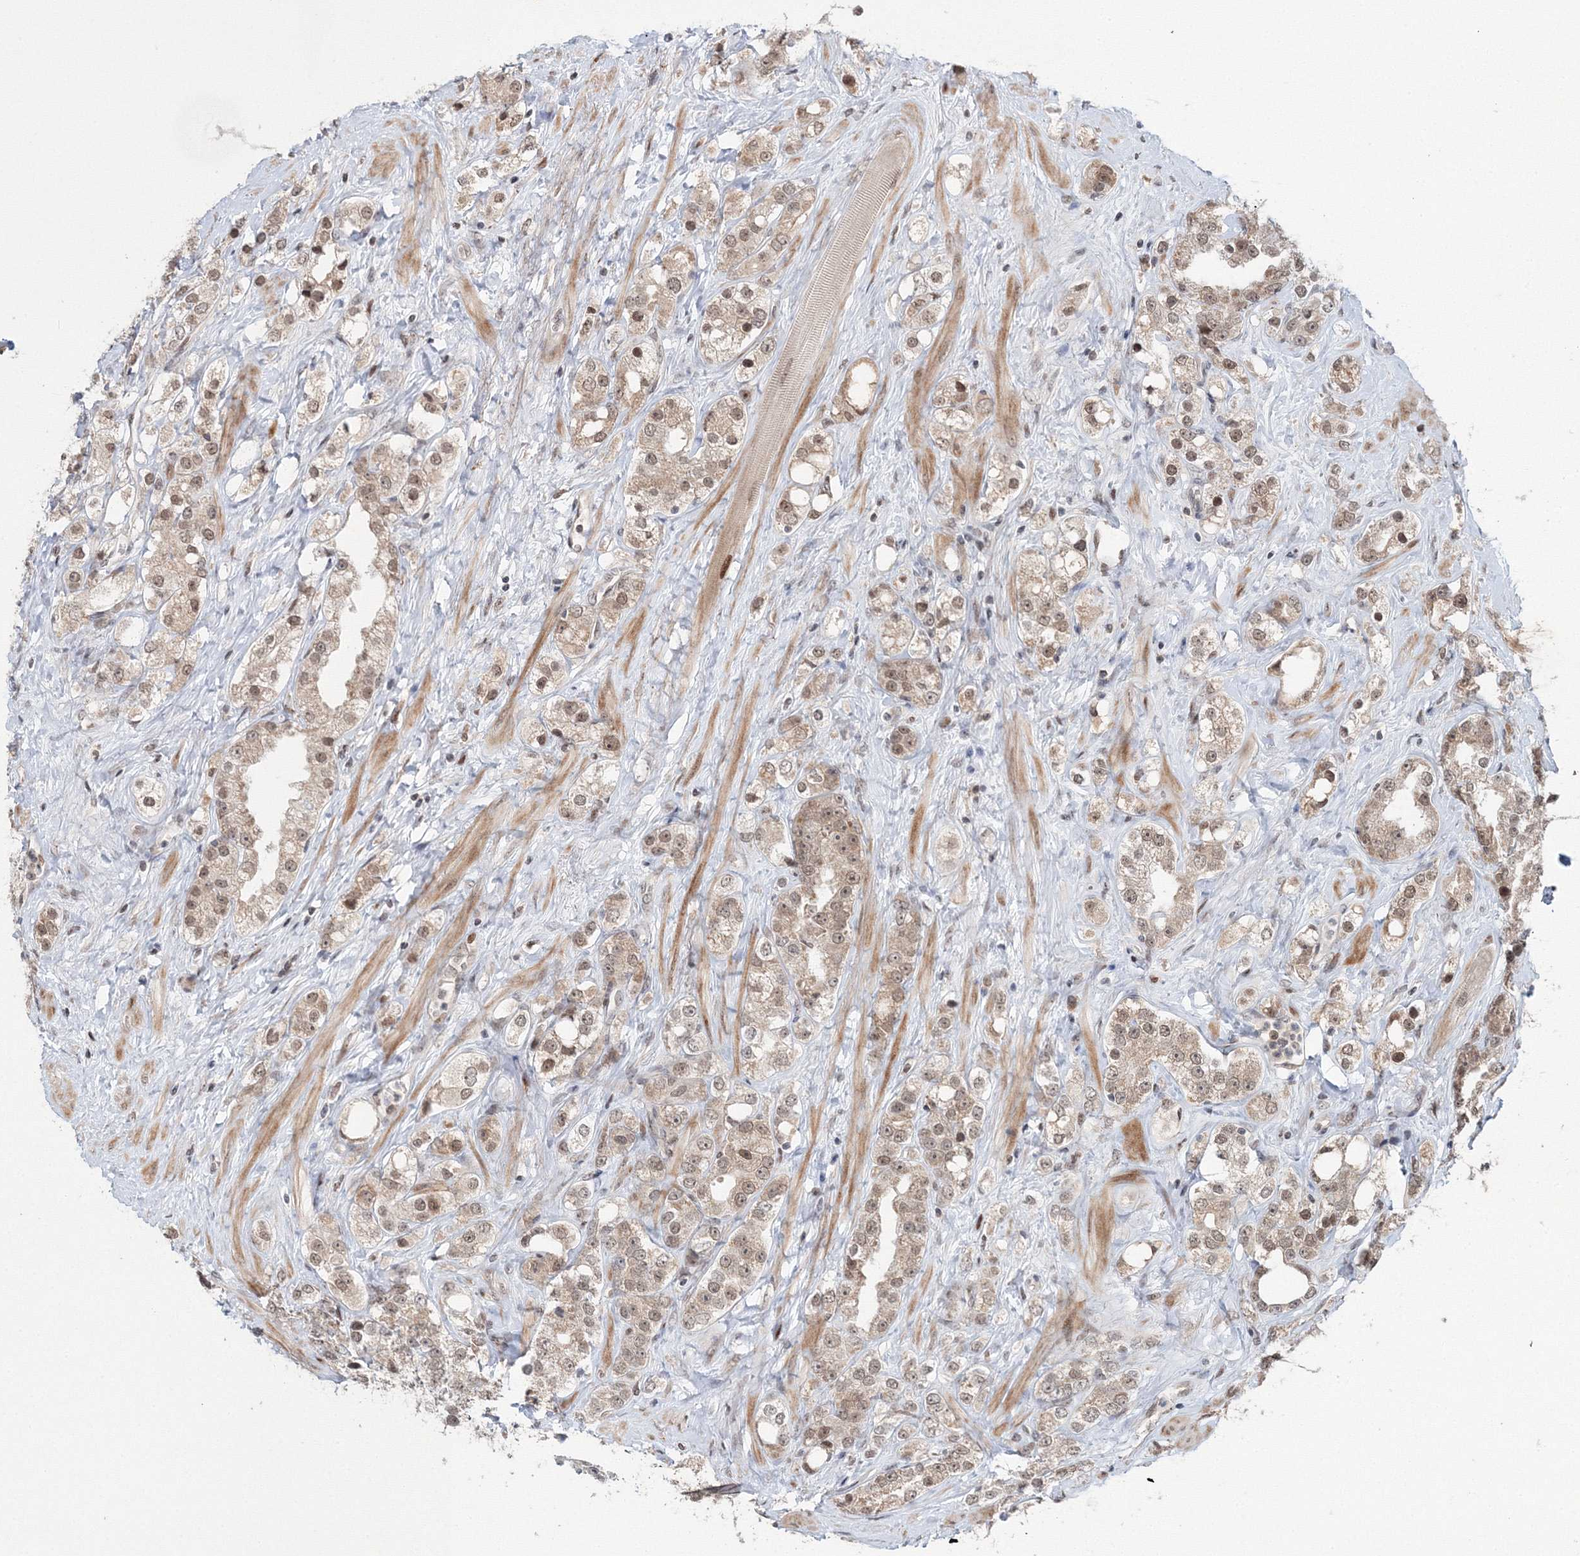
{"staining": {"intensity": "weak", "quantity": ">75%", "location": "nuclear"}, "tissue": "prostate cancer", "cell_type": "Tumor cells", "image_type": "cancer", "snomed": [{"axis": "morphology", "description": "Adenocarcinoma, NOS"}, {"axis": "topography", "description": "Prostate"}], "caption": "DAB (3,3'-diaminobenzidine) immunohistochemical staining of human prostate cancer displays weak nuclear protein positivity in about >75% of tumor cells. The staining was performed using DAB (3,3'-diaminobenzidine), with brown indicating positive protein expression. Nuclei are stained blue with hematoxylin.", "gene": "NOA1", "patient": {"sex": "male", "age": 79}}